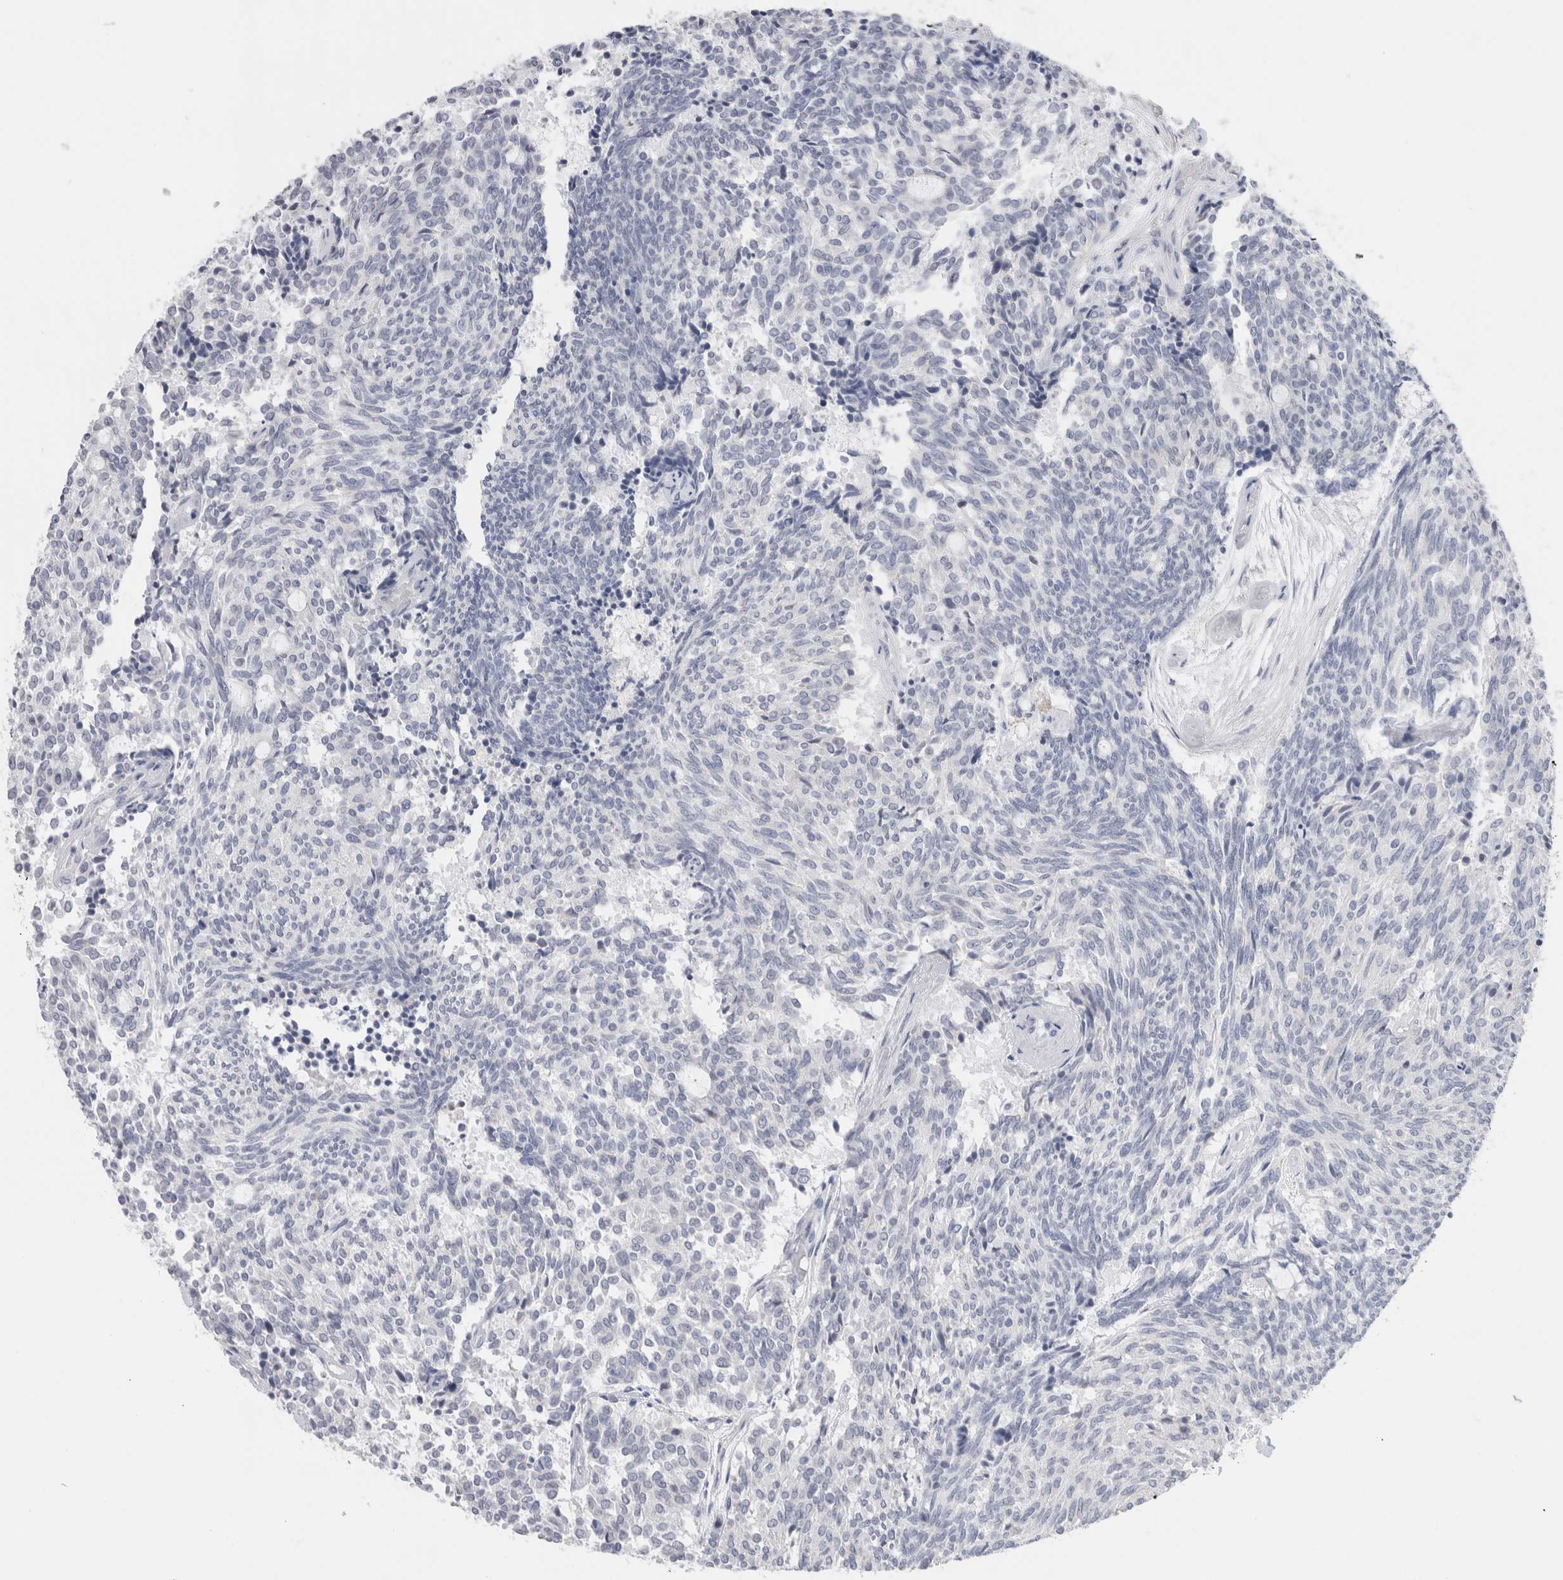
{"staining": {"intensity": "negative", "quantity": "none", "location": "none"}, "tissue": "carcinoid", "cell_type": "Tumor cells", "image_type": "cancer", "snomed": [{"axis": "morphology", "description": "Carcinoid, malignant, NOS"}, {"axis": "topography", "description": "Pancreas"}], "caption": "The histopathology image displays no significant positivity in tumor cells of carcinoid.", "gene": "C9orf50", "patient": {"sex": "female", "age": 54}}